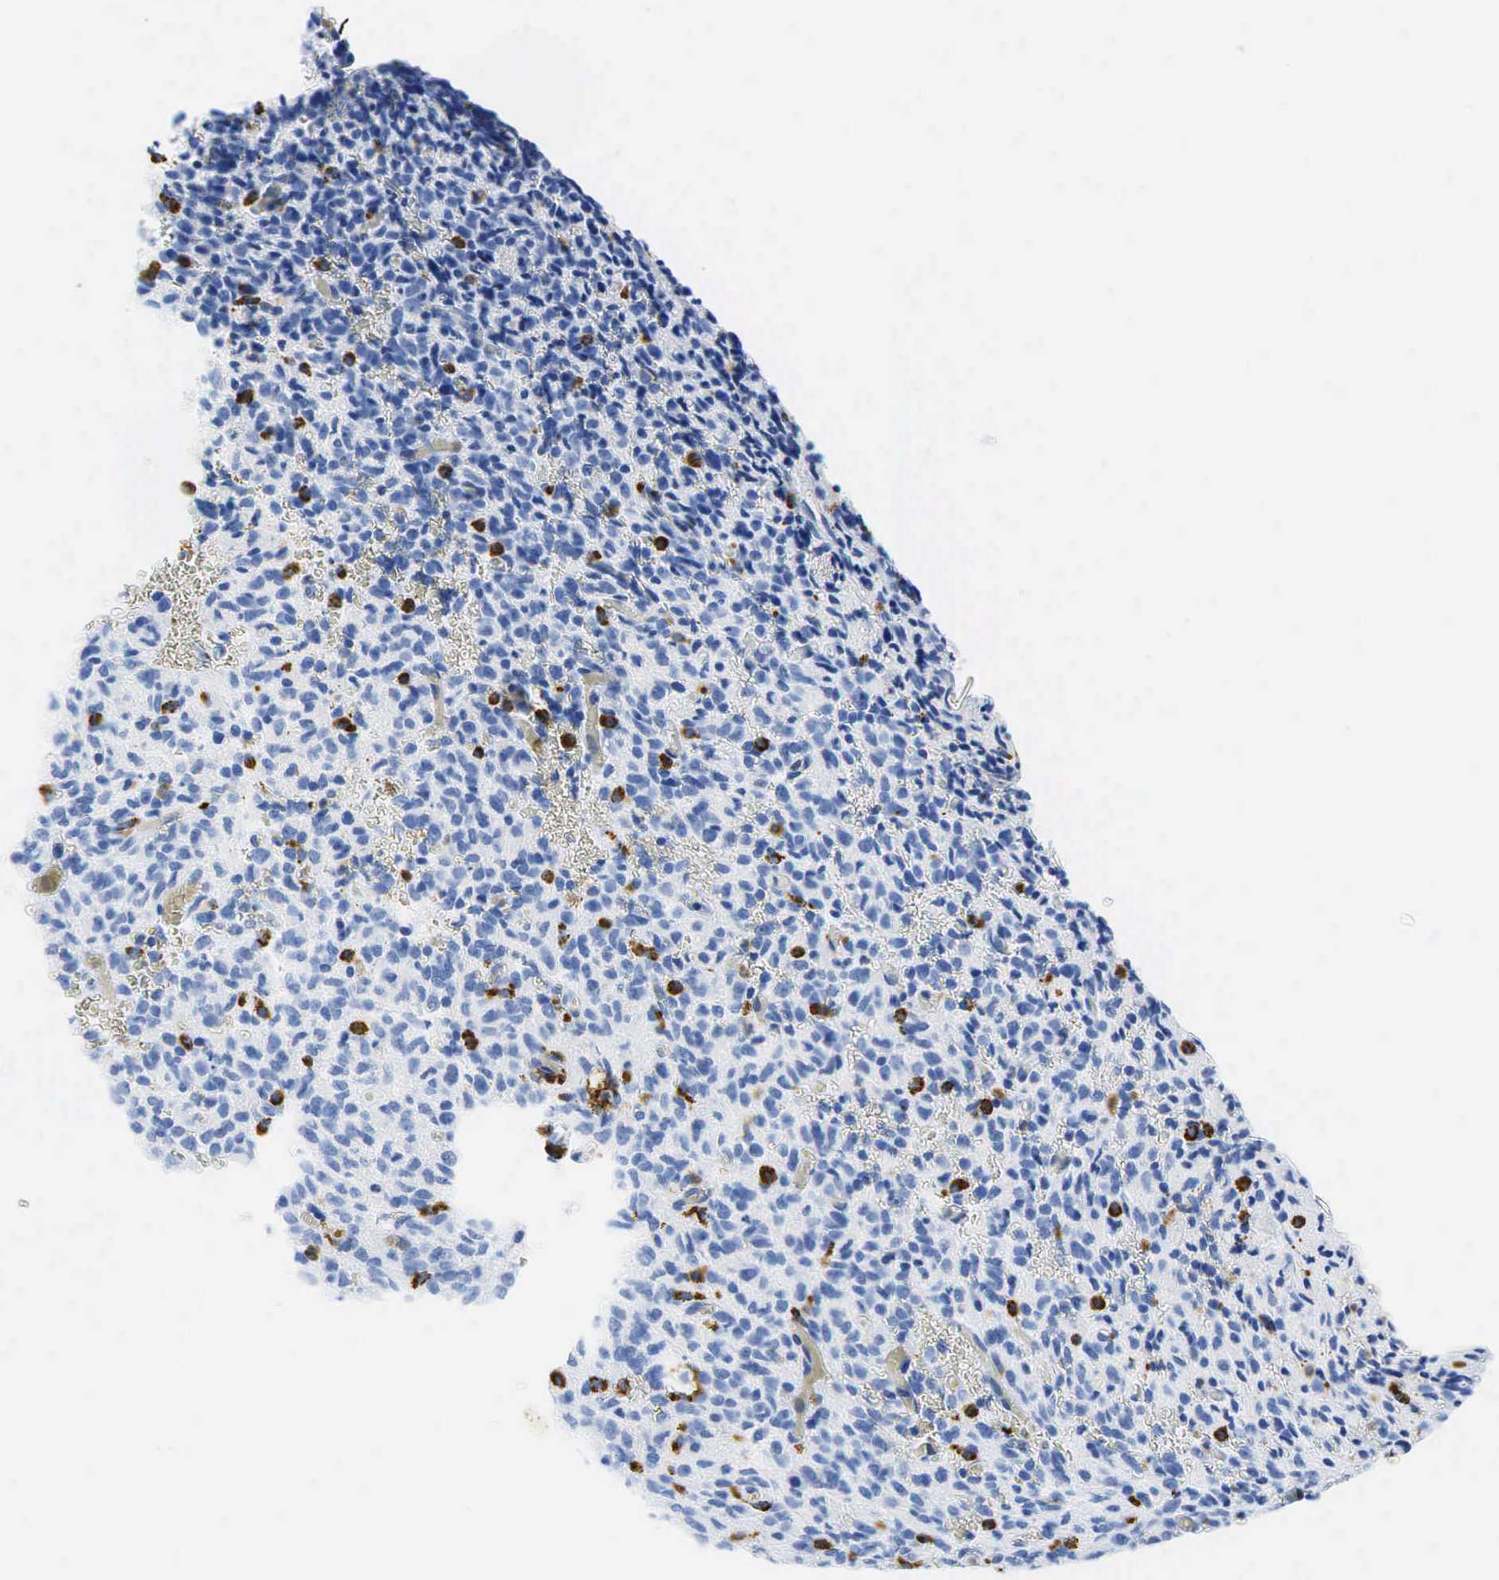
{"staining": {"intensity": "negative", "quantity": "none", "location": "none"}, "tissue": "glioma", "cell_type": "Tumor cells", "image_type": "cancer", "snomed": [{"axis": "morphology", "description": "Glioma, malignant, High grade"}, {"axis": "topography", "description": "Brain"}], "caption": "A high-resolution photomicrograph shows IHC staining of malignant high-grade glioma, which demonstrates no significant positivity in tumor cells.", "gene": "CD68", "patient": {"sex": "male", "age": 56}}